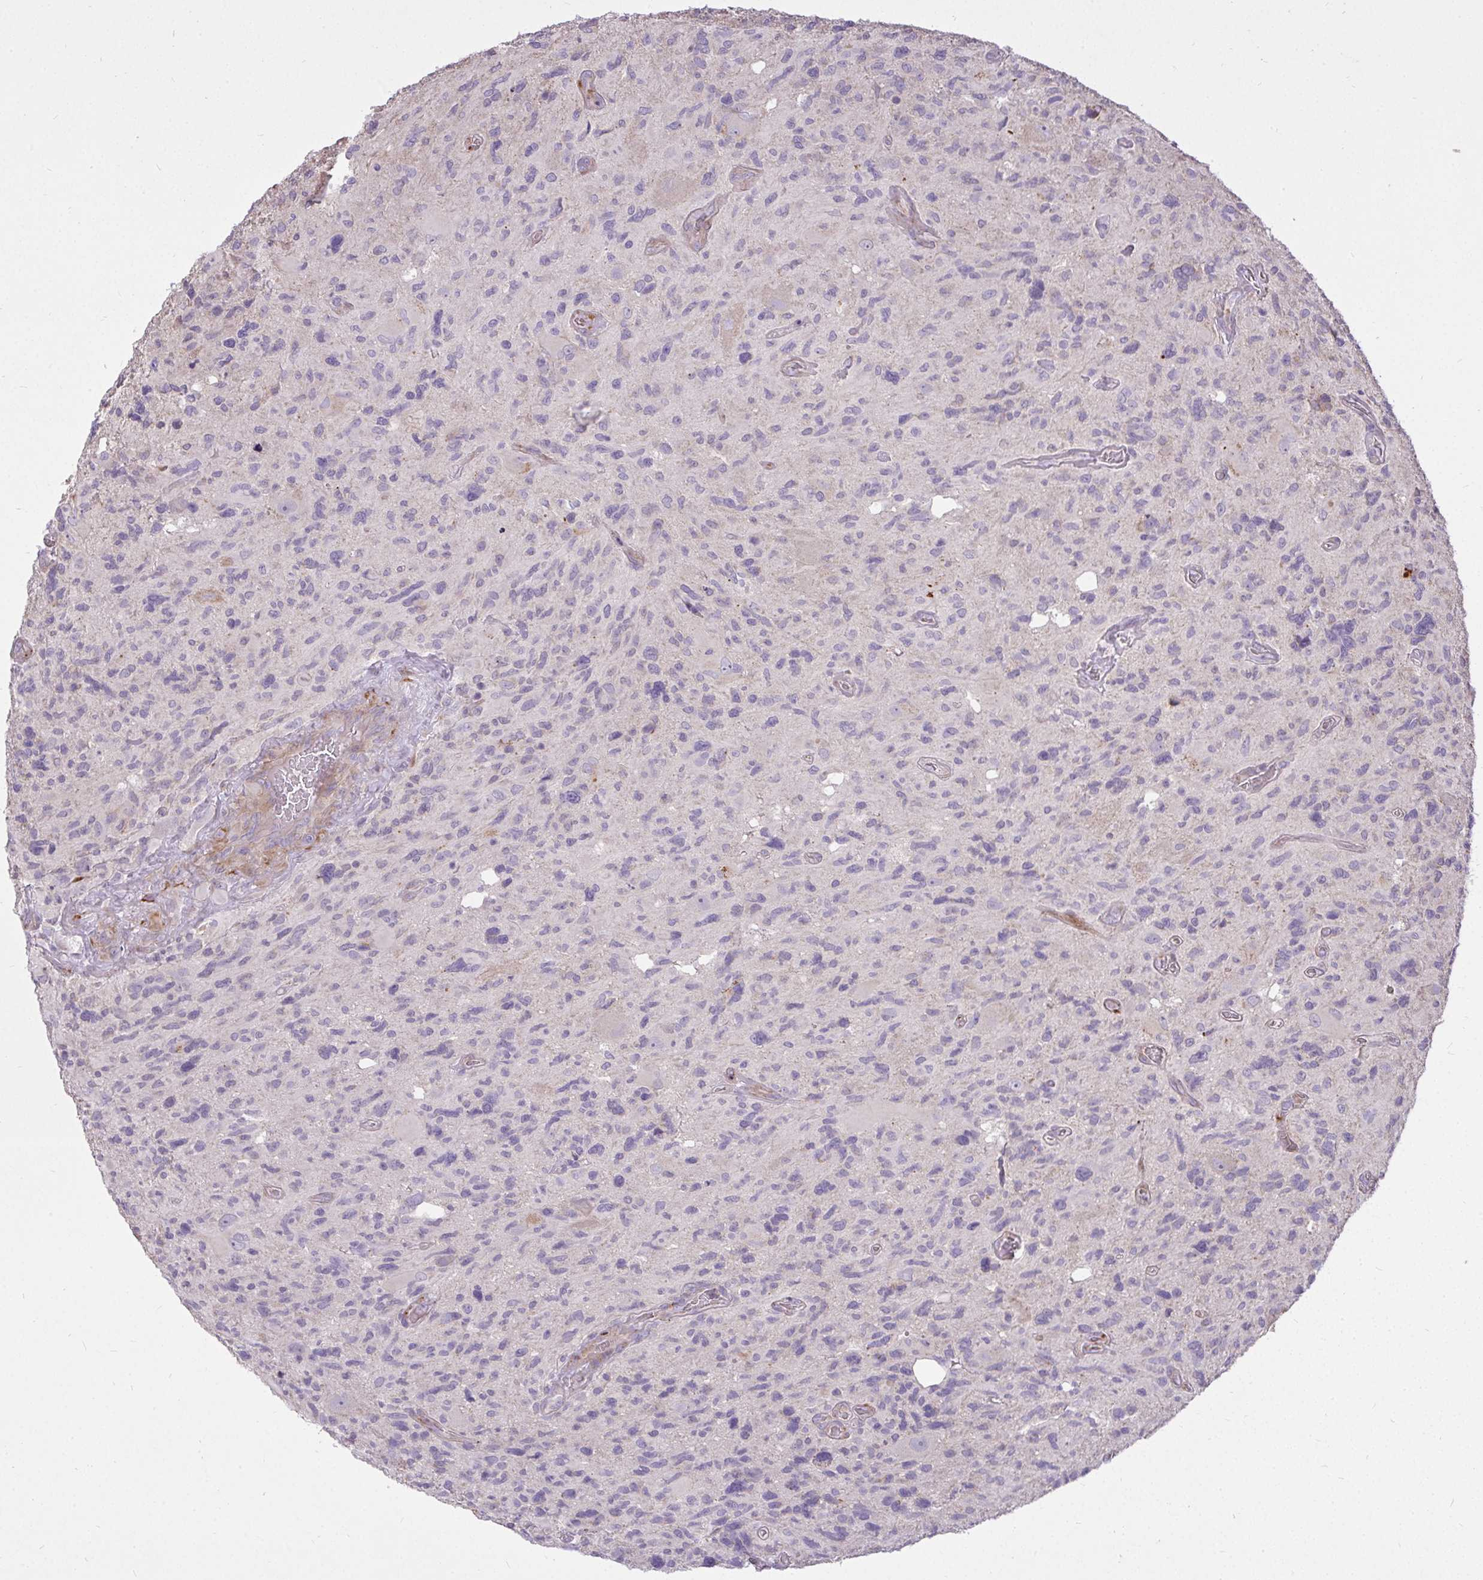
{"staining": {"intensity": "negative", "quantity": "none", "location": "none"}, "tissue": "glioma", "cell_type": "Tumor cells", "image_type": "cancer", "snomed": [{"axis": "morphology", "description": "Glioma, malignant, High grade"}, {"axis": "topography", "description": "Brain"}], "caption": "A photomicrograph of human malignant high-grade glioma is negative for staining in tumor cells.", "gene": "STRIP1", "patient": {"sex": "male", "age": 49}}